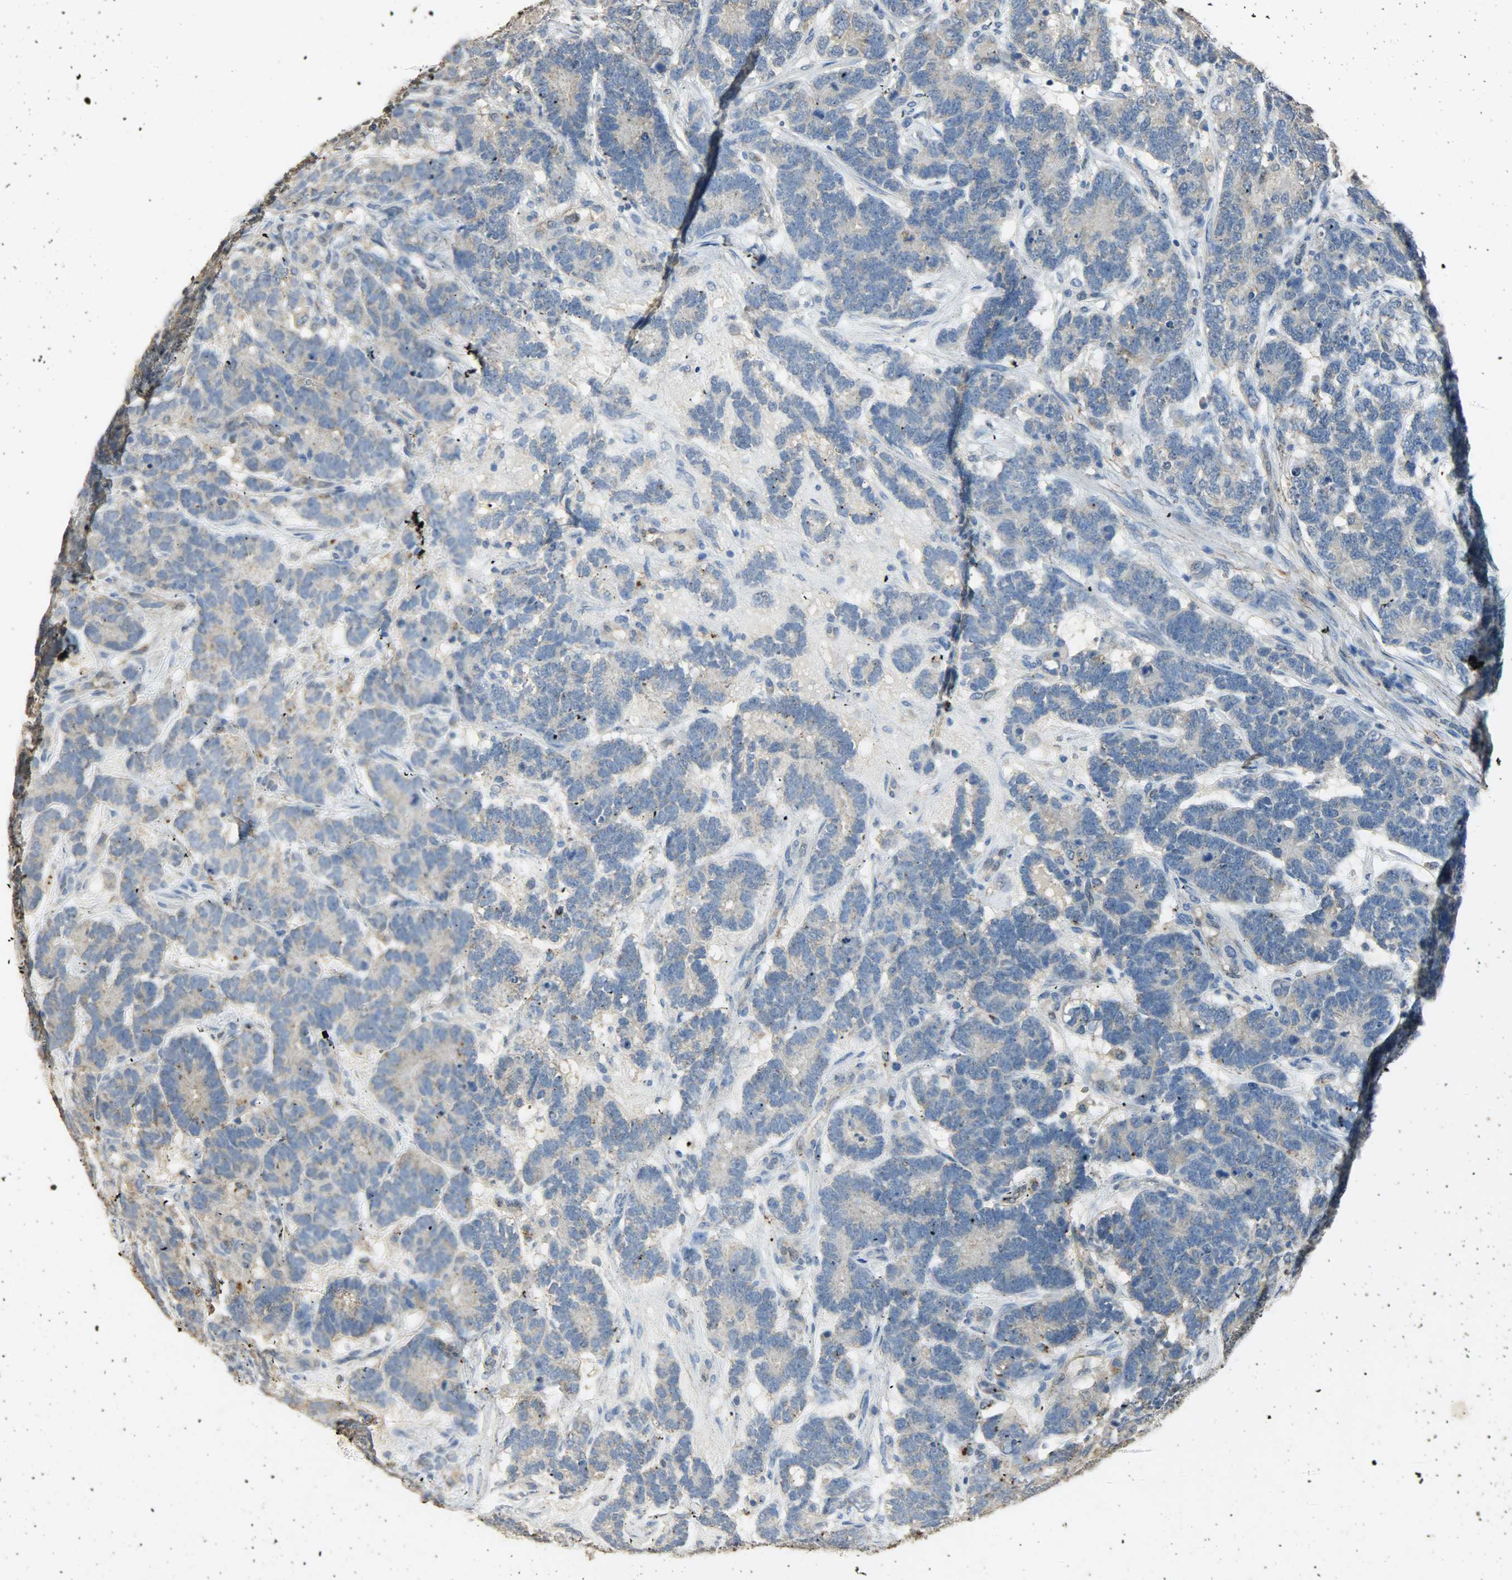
{"staining": {"intensity": "weak", "quantity": "25%-75%", "location": "cytoplasmic/membranous"}, "tissue": "testis cancer", "cell_type": "Tumor cells", "image_type": "cancer", "snomed": [{"axis": "morphology", "description": "Carcinoma, Embryonal, NOS"}, {"axis": "topography", "description": "Testis"}], "caption": "Testis cancer (embryonal carcinoma) tissue reveals weak cytoplasmic/membranous positivity in approximately 25%-75% of tumor cells Immunohistochemistry stains the protein in brown and the nuclei are stained blue.", "gene": "ASB9", "patient": {"sex": "male", "age": 26}}